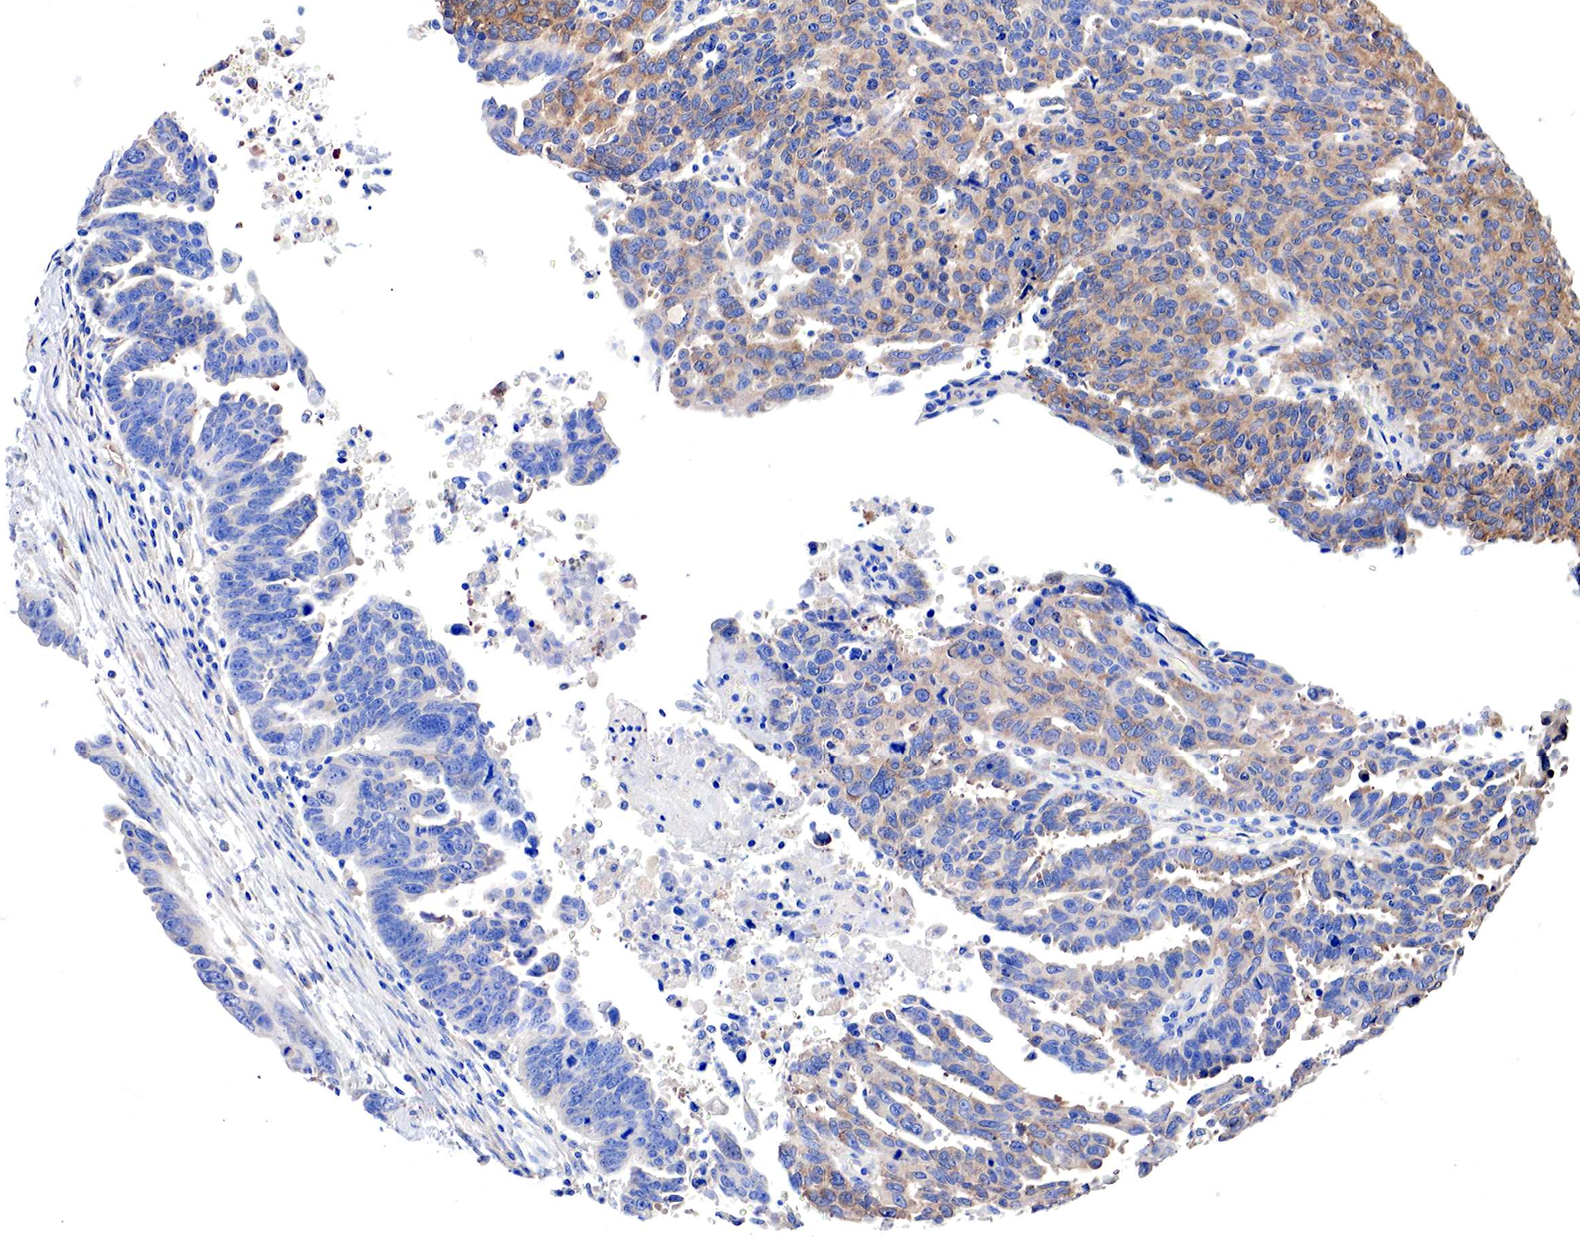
{"staining": {"intensity": "moderate", "quantity": "25%-75%", "location": "cytoplasmic/membranous"}, "tissue": "ovarian cancer", "cell_type": "Tumor cells", "image_type": "cancer", "snomed": [{"axis": "morphology", "description": "Carcinoma, endometroid"}, {"axis": "morphology", "description": "Cystadenocarcinoma, serous, NOS"}, {"axis": "topography", "description": "Ovary"}], "caption": "The photomicrograph shows immunohistochemical staining of ovarian cancer (endometroid carcinoma). There is moderate cytoplasmic/membranous positivity is appreciated in about 25%-75% of tumor cells.", "gene": "RDX", "patient": {"sex": "female", "age": 45}}